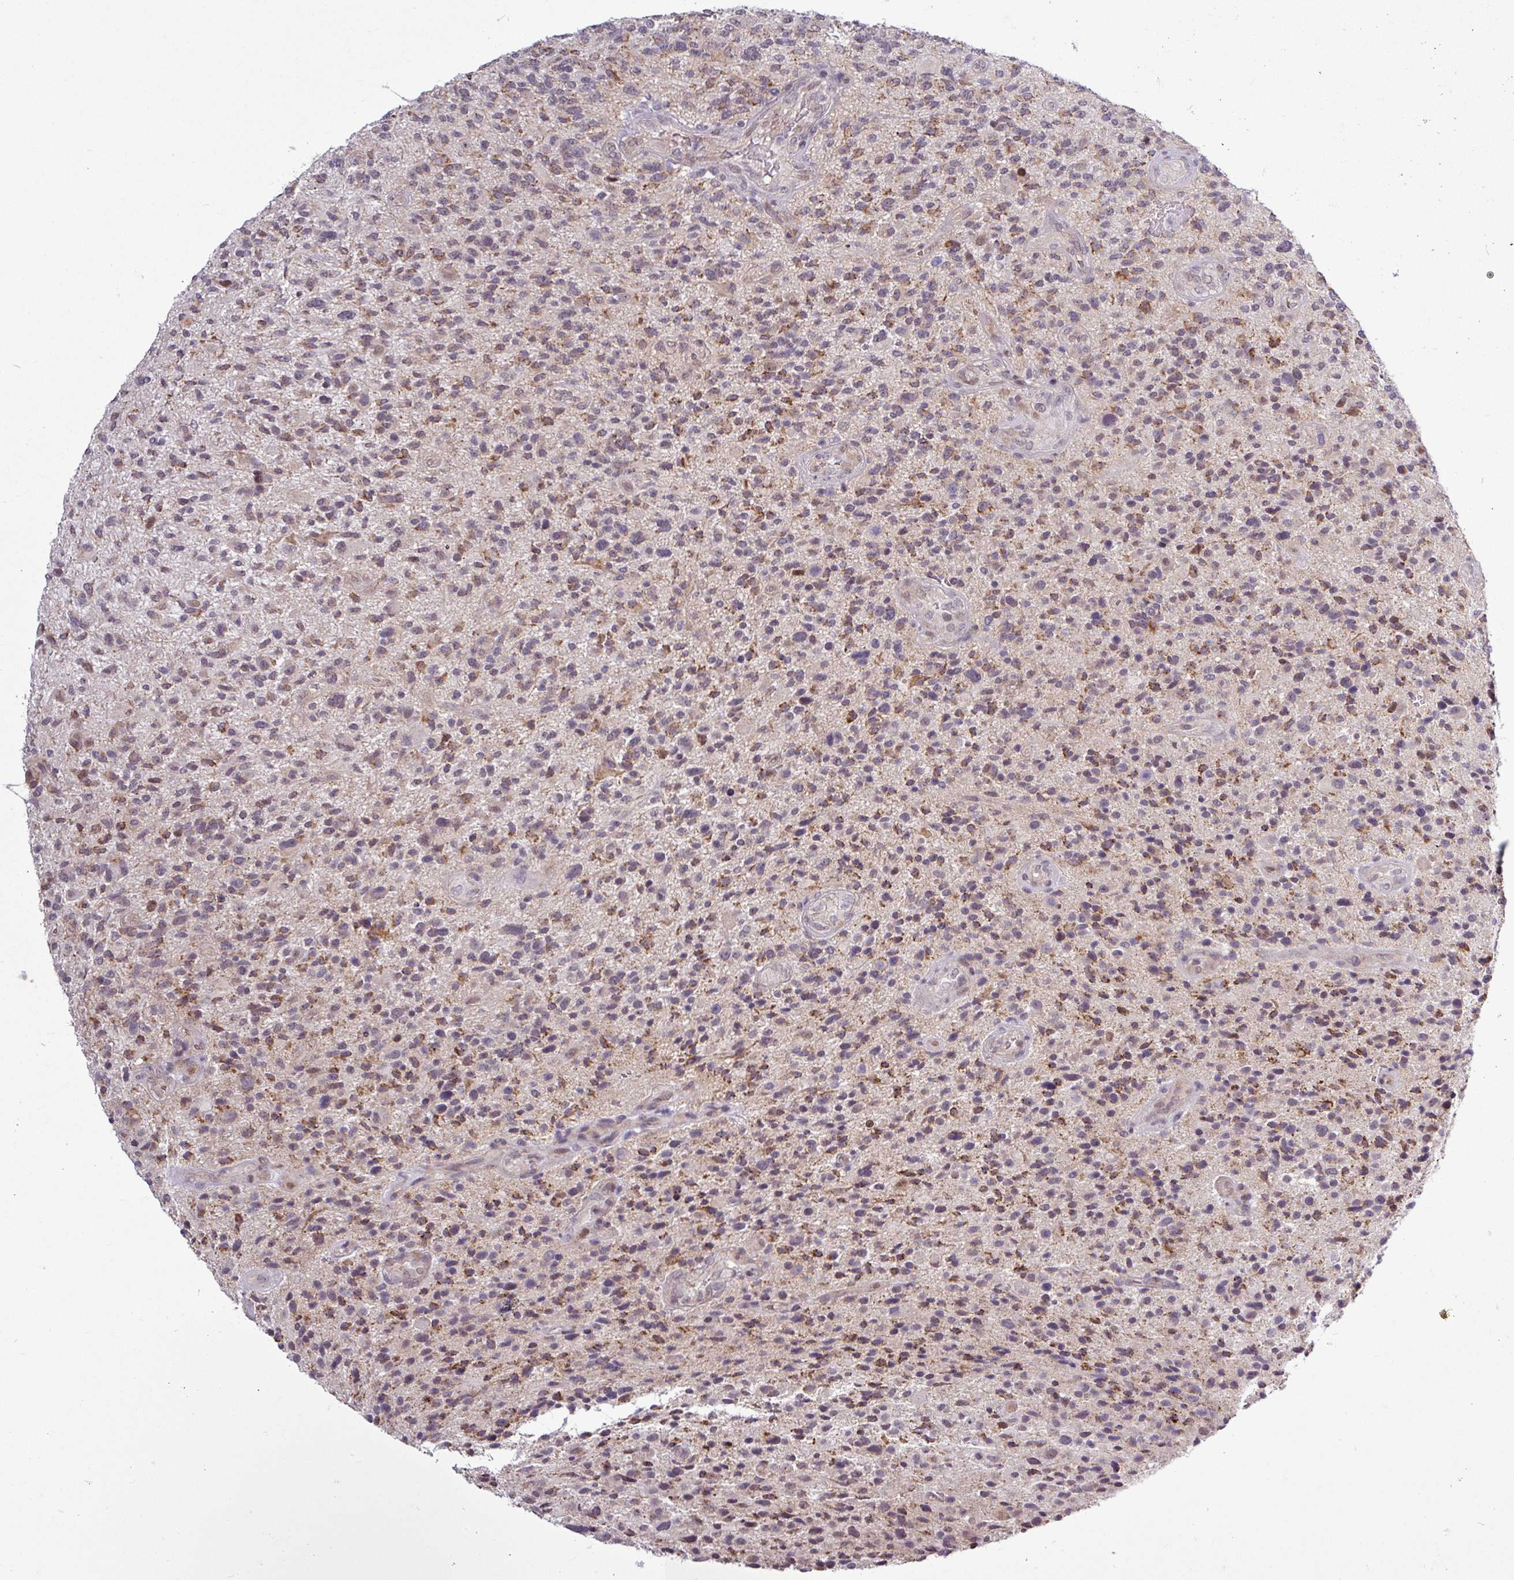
{"staining": {"intensity": "moderate", "quantity": "25%-75%", "location": "cytoplasmic/membranous"}, "tissue": "glioma", "cell_type": "Tumor cells", "image_type": "cancer", "snomed": [{"axis": "morphology", "description": "Glioma, malignant, High grade"}, {"axis": "topography", "description": "Brain"}], "caption": "Glioma stained with IHC shows moderate cytoplasmic/membranous expression in about 25%-75% of tumor cells.", "gene": "GPT2", "patient": {"sex": "male", "age": 47}}